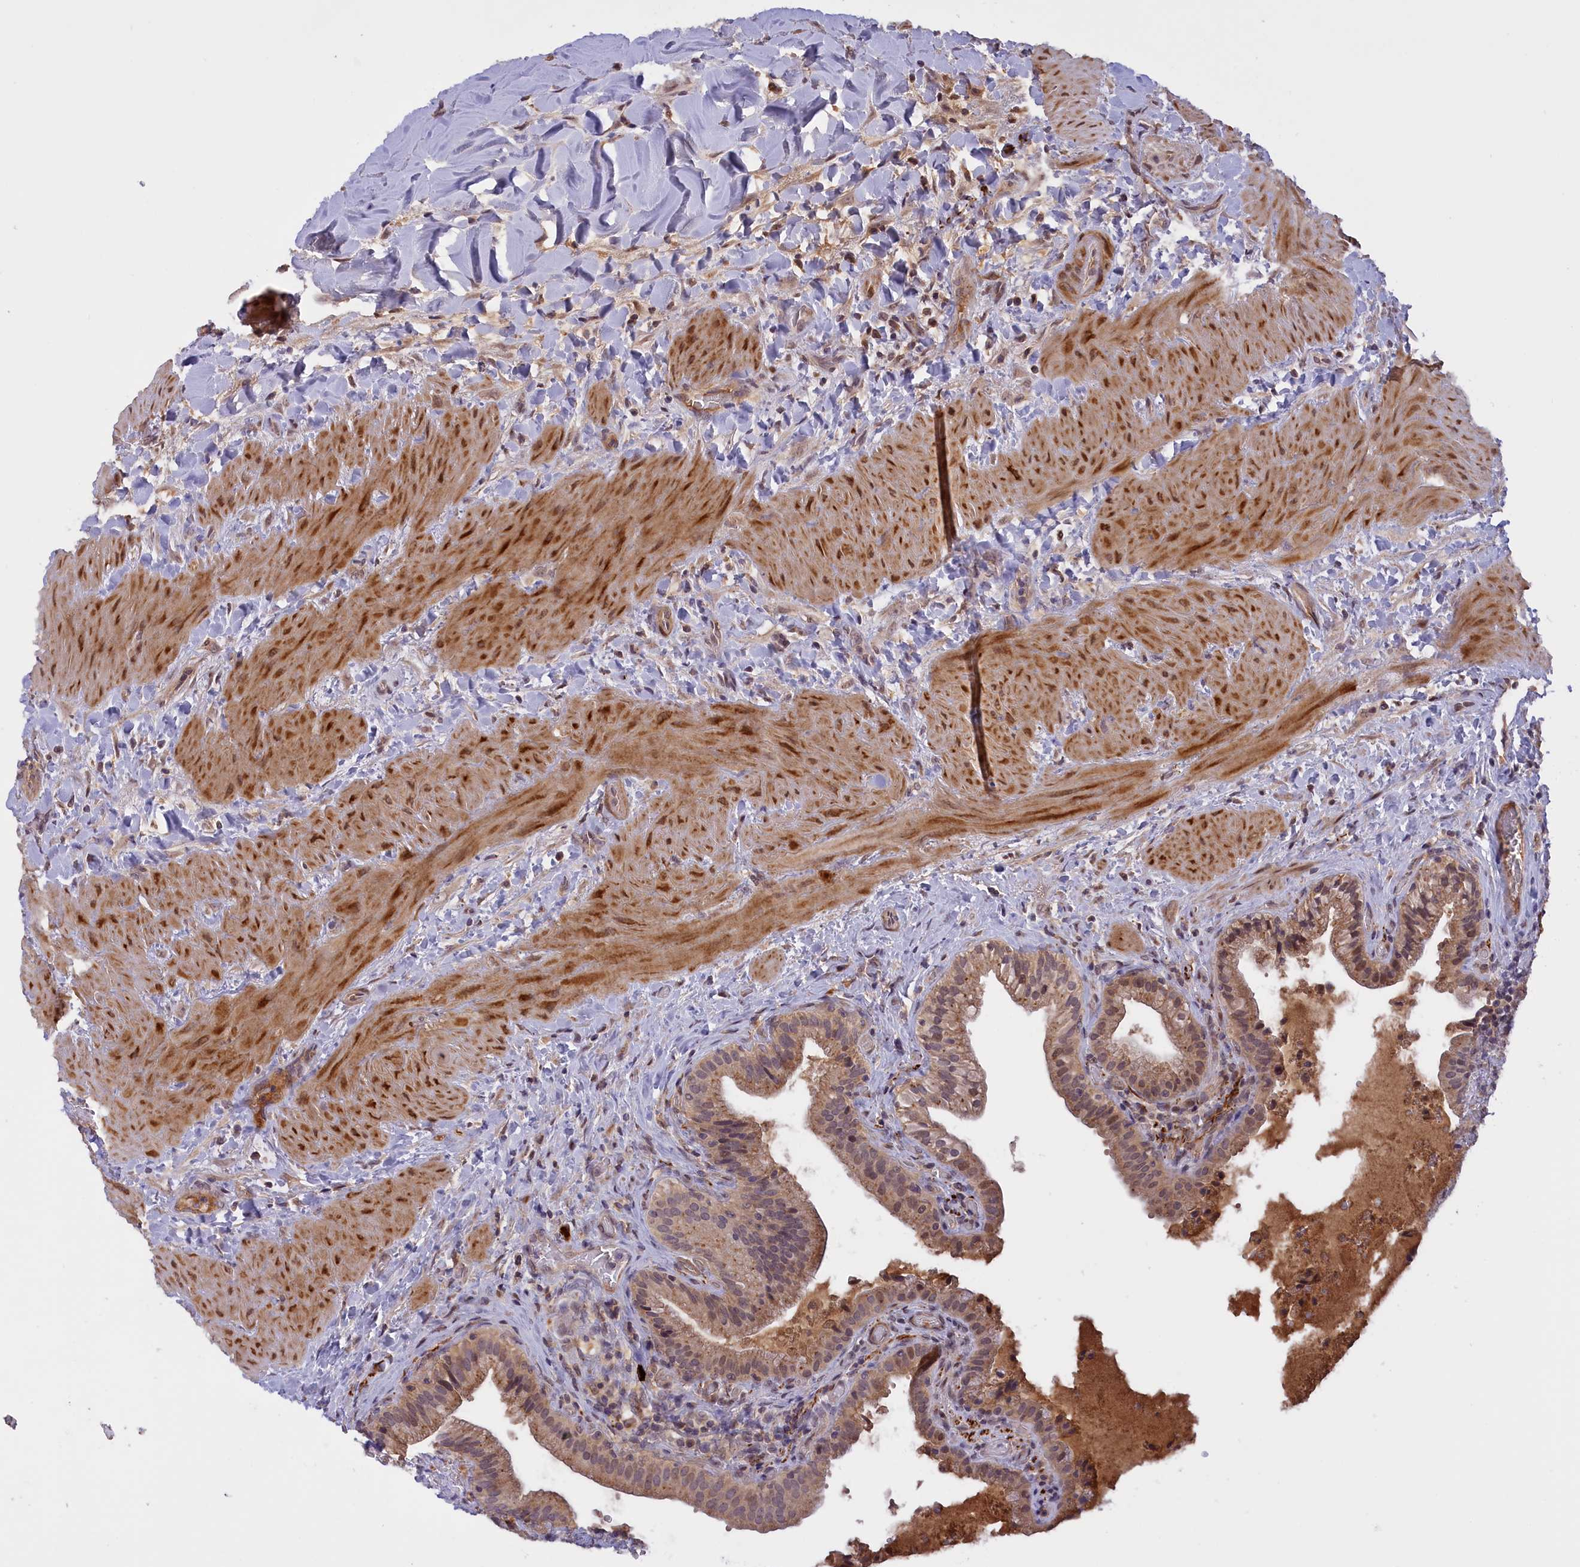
{"staining": {"intensity": "moderate", "quantity": ">75%", "location": "cytoplasmic/membranous"}, "tissue": "gallbladder", "cell_type": "Glandular cells", "image_type": "normal", "snomed": [{"axis": "morphology", "description": "Normal tissue, NOS"}, {"axis": "topography", "description": "Gallbladder"}], "caption": "The micrograph displays a brown stain indicating the presence of a protein in the cytoplasmic/membranous of glandular cells in gallbladder. The staining is performed using DAB brown chromogen to label protein expression. The nuclei are counter-stained blue using hematoxylin.", "gene": "RRAD", "patient": {"sex": "male", "age": 24}}